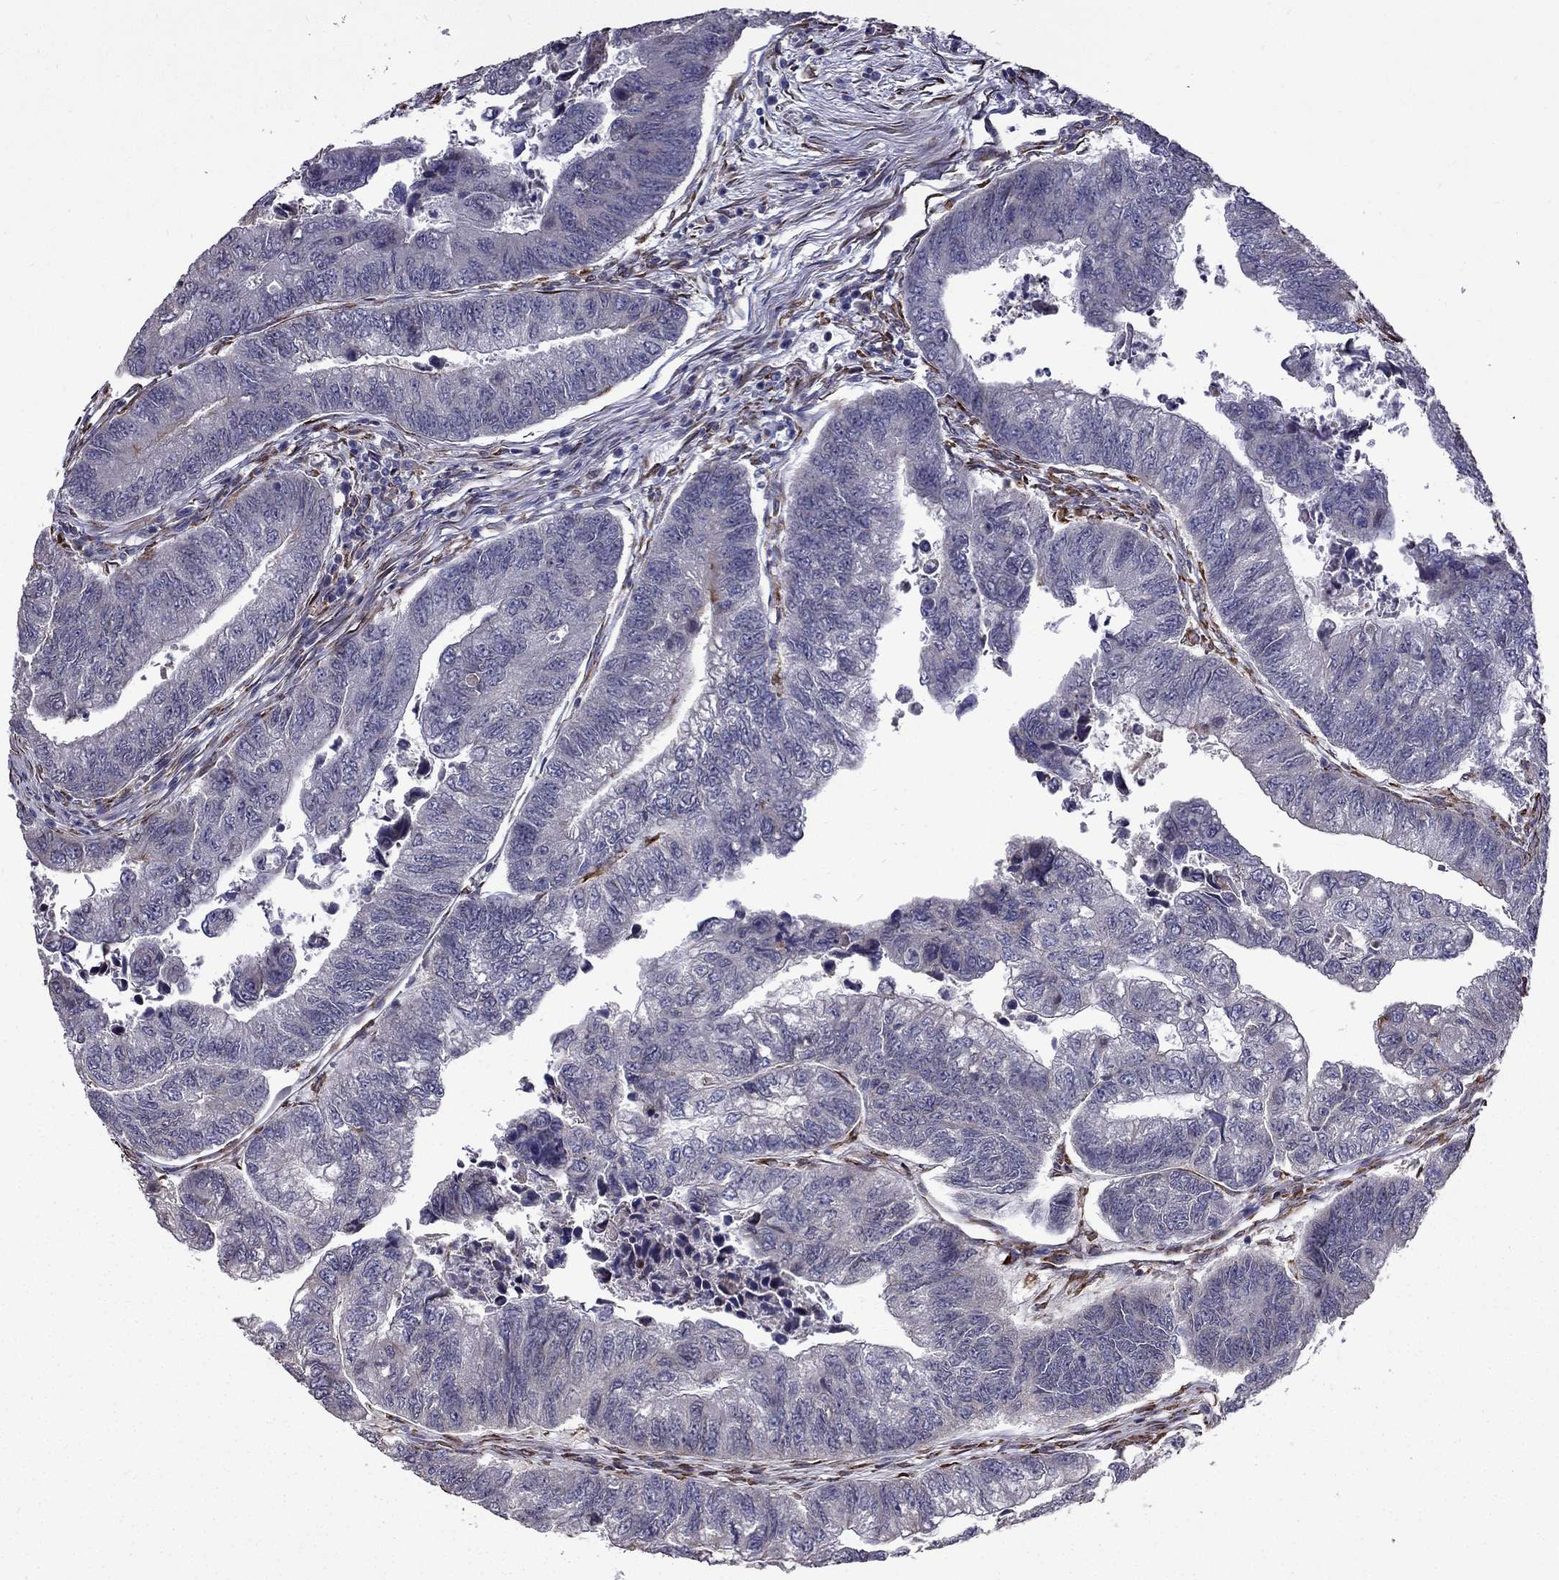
{"staining": {"intensity": "negative", "quantity": "none", "location": "none"}, "tissue": "colorectal cancer", "cell_type": "Tumor cells", "image_type": "cancer", "snomed": [{"axis": "morphology", "description": "Adenocarcinoma, NOS"}, {"axis": "topography", "description": "Colon"}], "caption": "IHC micrograph of adenocarcinoma (colorectal) stained for a protein (brown), which reveals no staining in tumor cells. (Stains: DAB (3,3'-diaminobenzidine) immunohistochemistry with hematoxylin counter stain, Microscopy: brightfield microscopy at high magnification).", "gene": "IKBIP", "patient": {"sex": "female", "age": 65}}